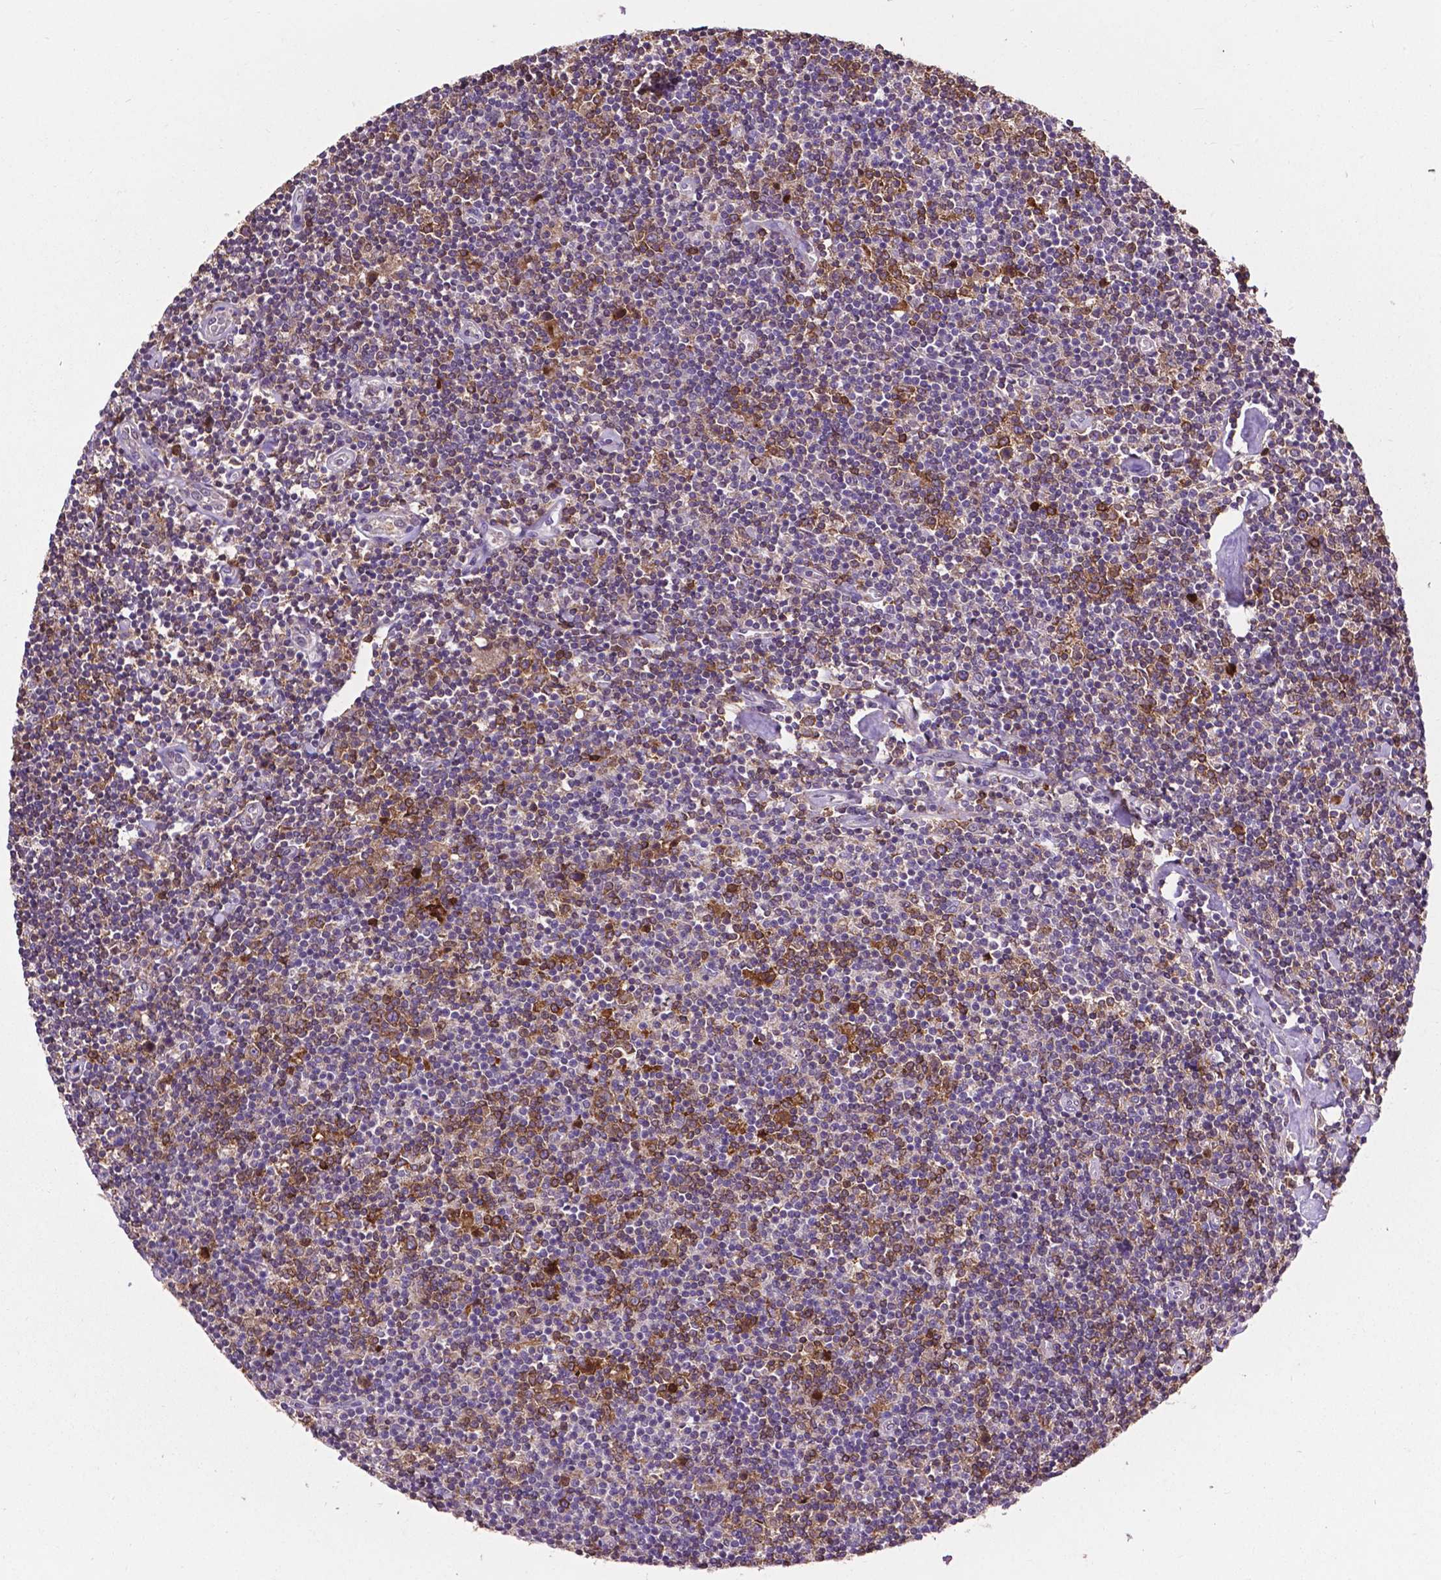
{"staining": {"intensity": "negative", "quantity": "none", "location": "none"}, "tissue": "lymphoma", "cell_type": "Tumor cells", "image_type": "cancer", "snomed": [{"axis": "morphology", "description": "Hodgkin's disease, NOS"}, {"axis": "topography", "description": "Lymph node"}], "caption": "Immunohistochemistry (IHC) of Hodgkin's disease reveals no staining in tumor cells. (IHC, brightfield microscopy, high magnification).", "gene": "SMAD3", "patient": {"sex": "male", "age": 40}}